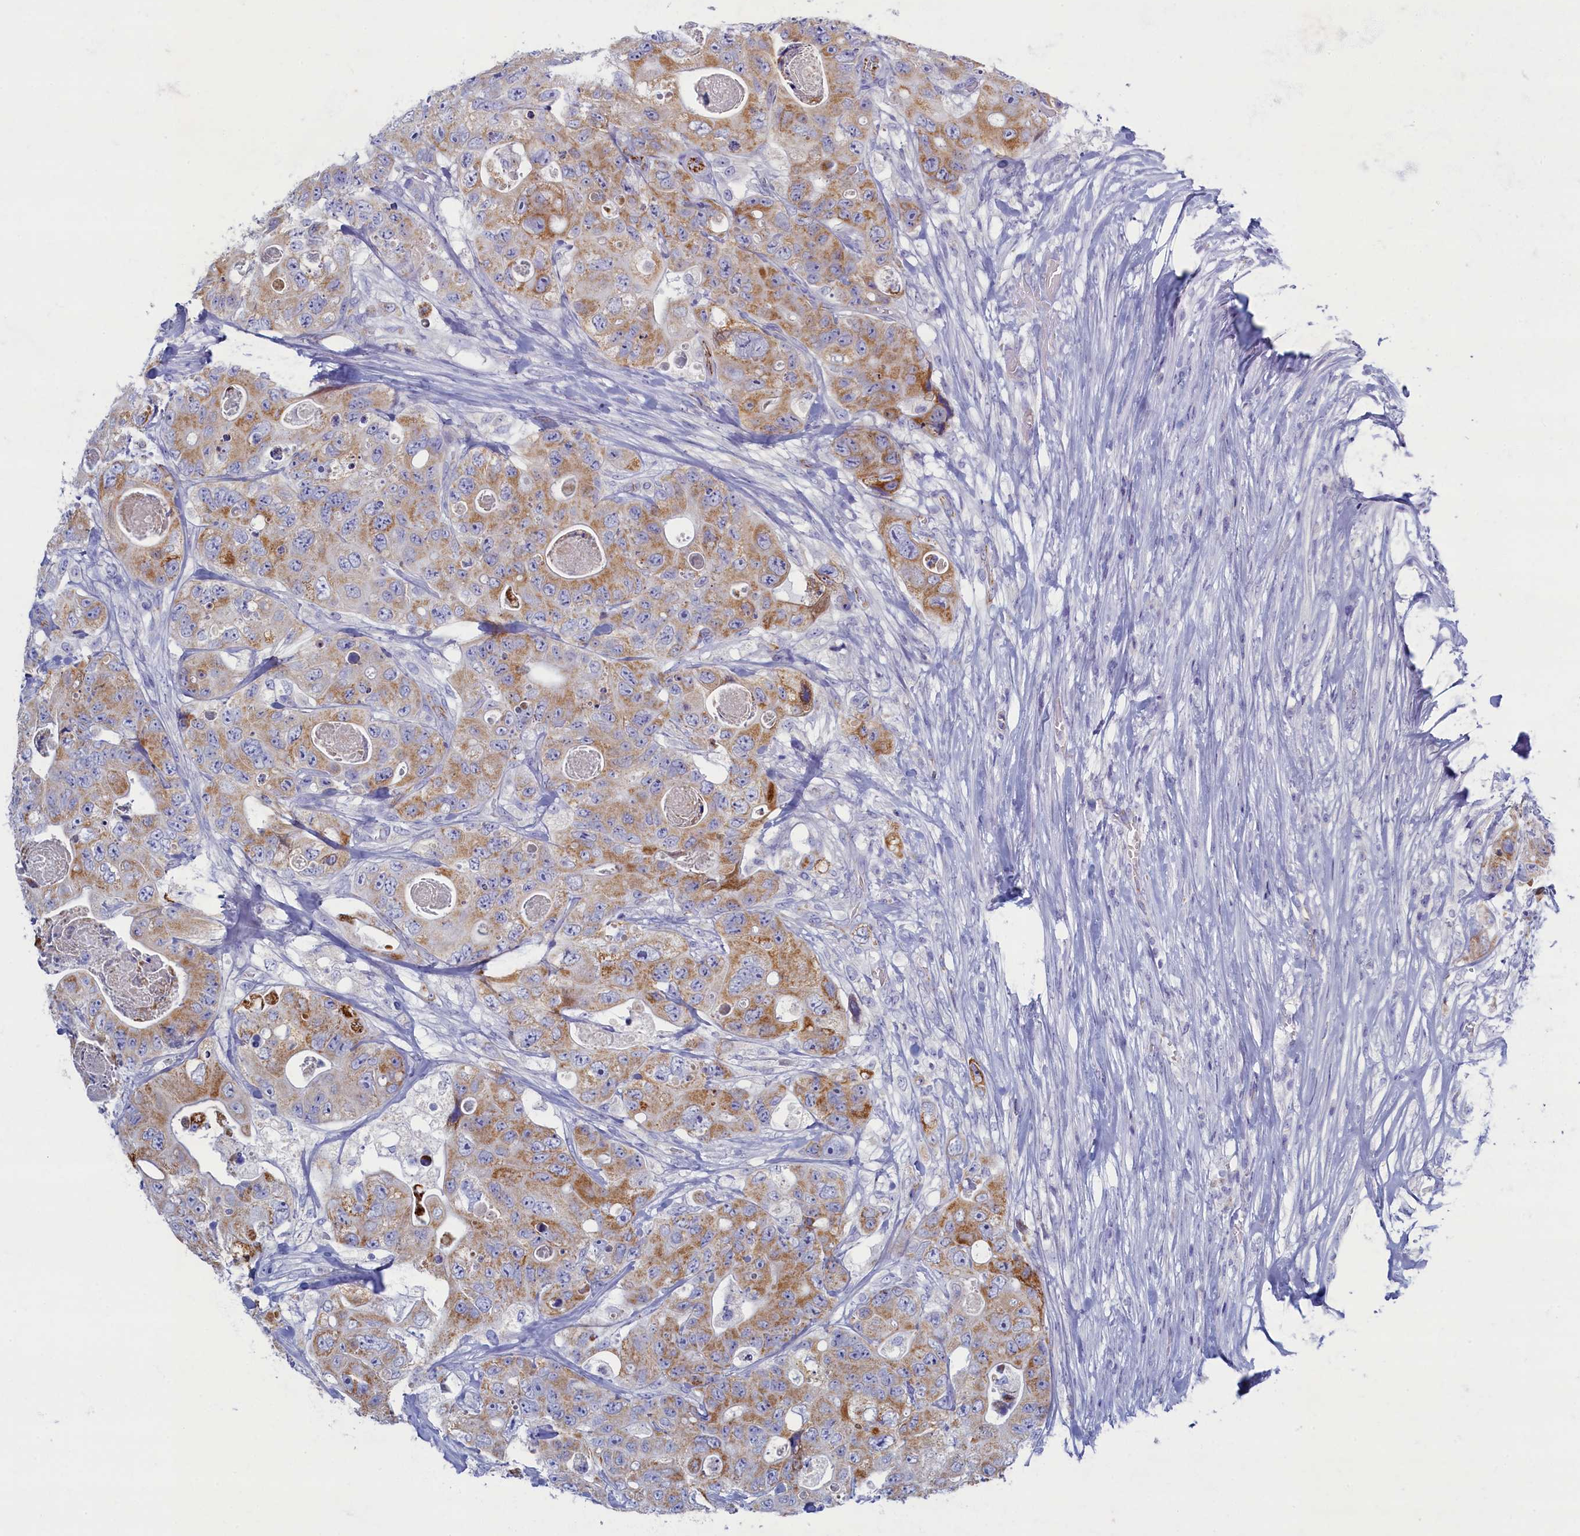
{"staining": {"intensity": "moderate", "quantity": "25%-75%", "location": "cytoplasmic/membranous"}, "tissue": "colorectal cancer", "cell_type": "Tumor cells", "image_type": "cancer", "snomed": [{"axis": "morphology", "description": "Adenocarcinoma, NOS"}, {"axis": "topography", "description": "Colon"}], "caption": "IHC micrograph of neoplastic tissue: human colorectal cancer (adenocarcinoma) stained using IHC shows medium levels of moderate protein expression localized specifically in the cytoplasmic/membranous of tumor cells, appearing as a cytoplasmic/membranous brown color.", "gene": "OCIAD2", "patient": {"sex": "female", "age": 46}}